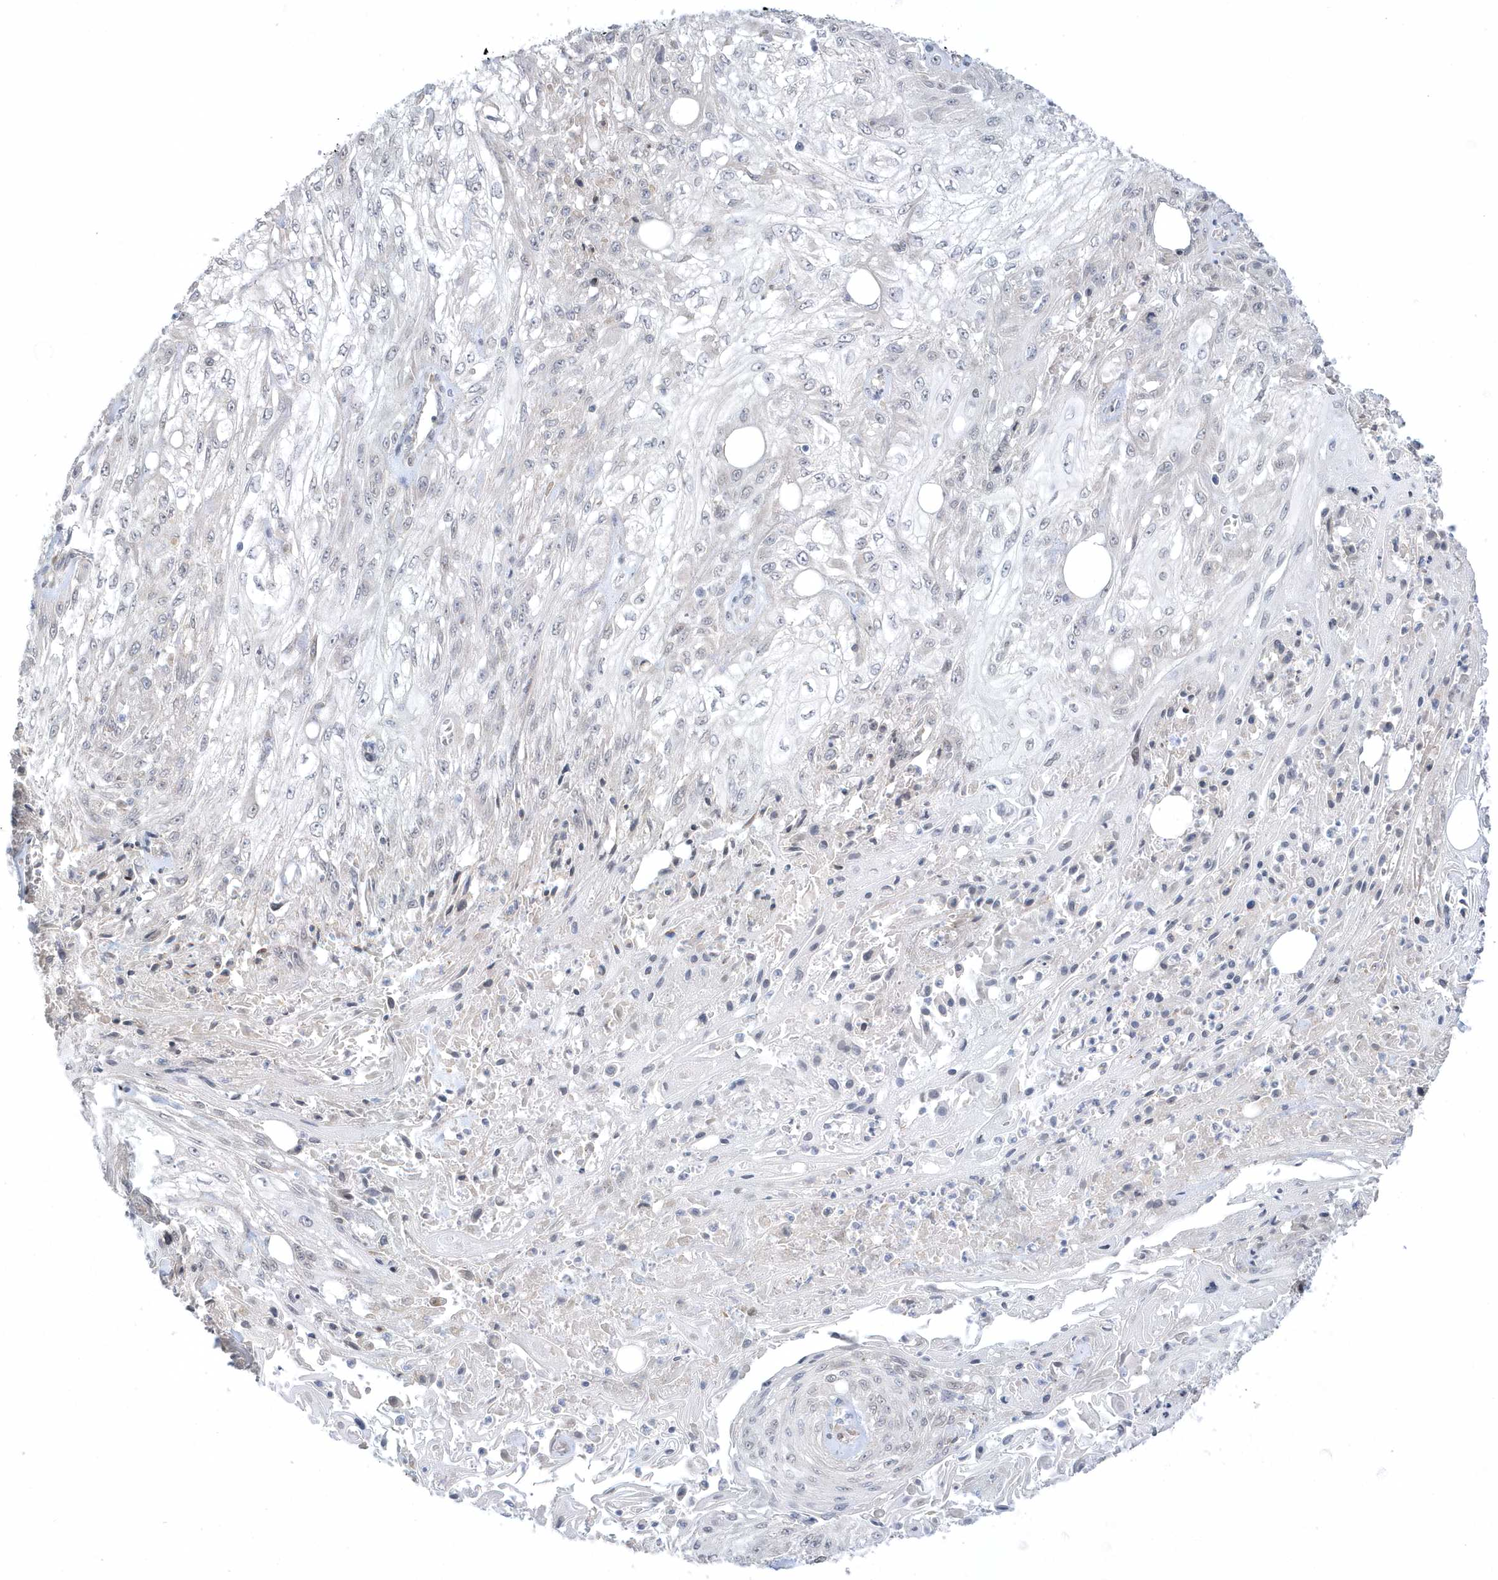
{"staining": {"intensity": "negative", "quantity": "none", "location": "none"}, "tissue": "skin cancer", "cell_type": "Tumor cells", "image_type": "cancer", "snomed": [{"axis": "morphology", "description": "Squamous cell carcinoma, NOS"}, {"axis": "morphology", "description": "Squamous cell carcinoma, metastatic, NOS"}, {"axis": "topography", "description": "Skin"}, {"axis": "topography", "description": "Lymph node"}], "caption": "The photomicrograph shows no staining of tumor cells in skin metastatic squamous cell carcinoma. (Brightfield microscopy of DAB immunohistochemistry at high magnification).", "gene": "ZC3H12D", "patient": {"sex": "male", "age": 75}}